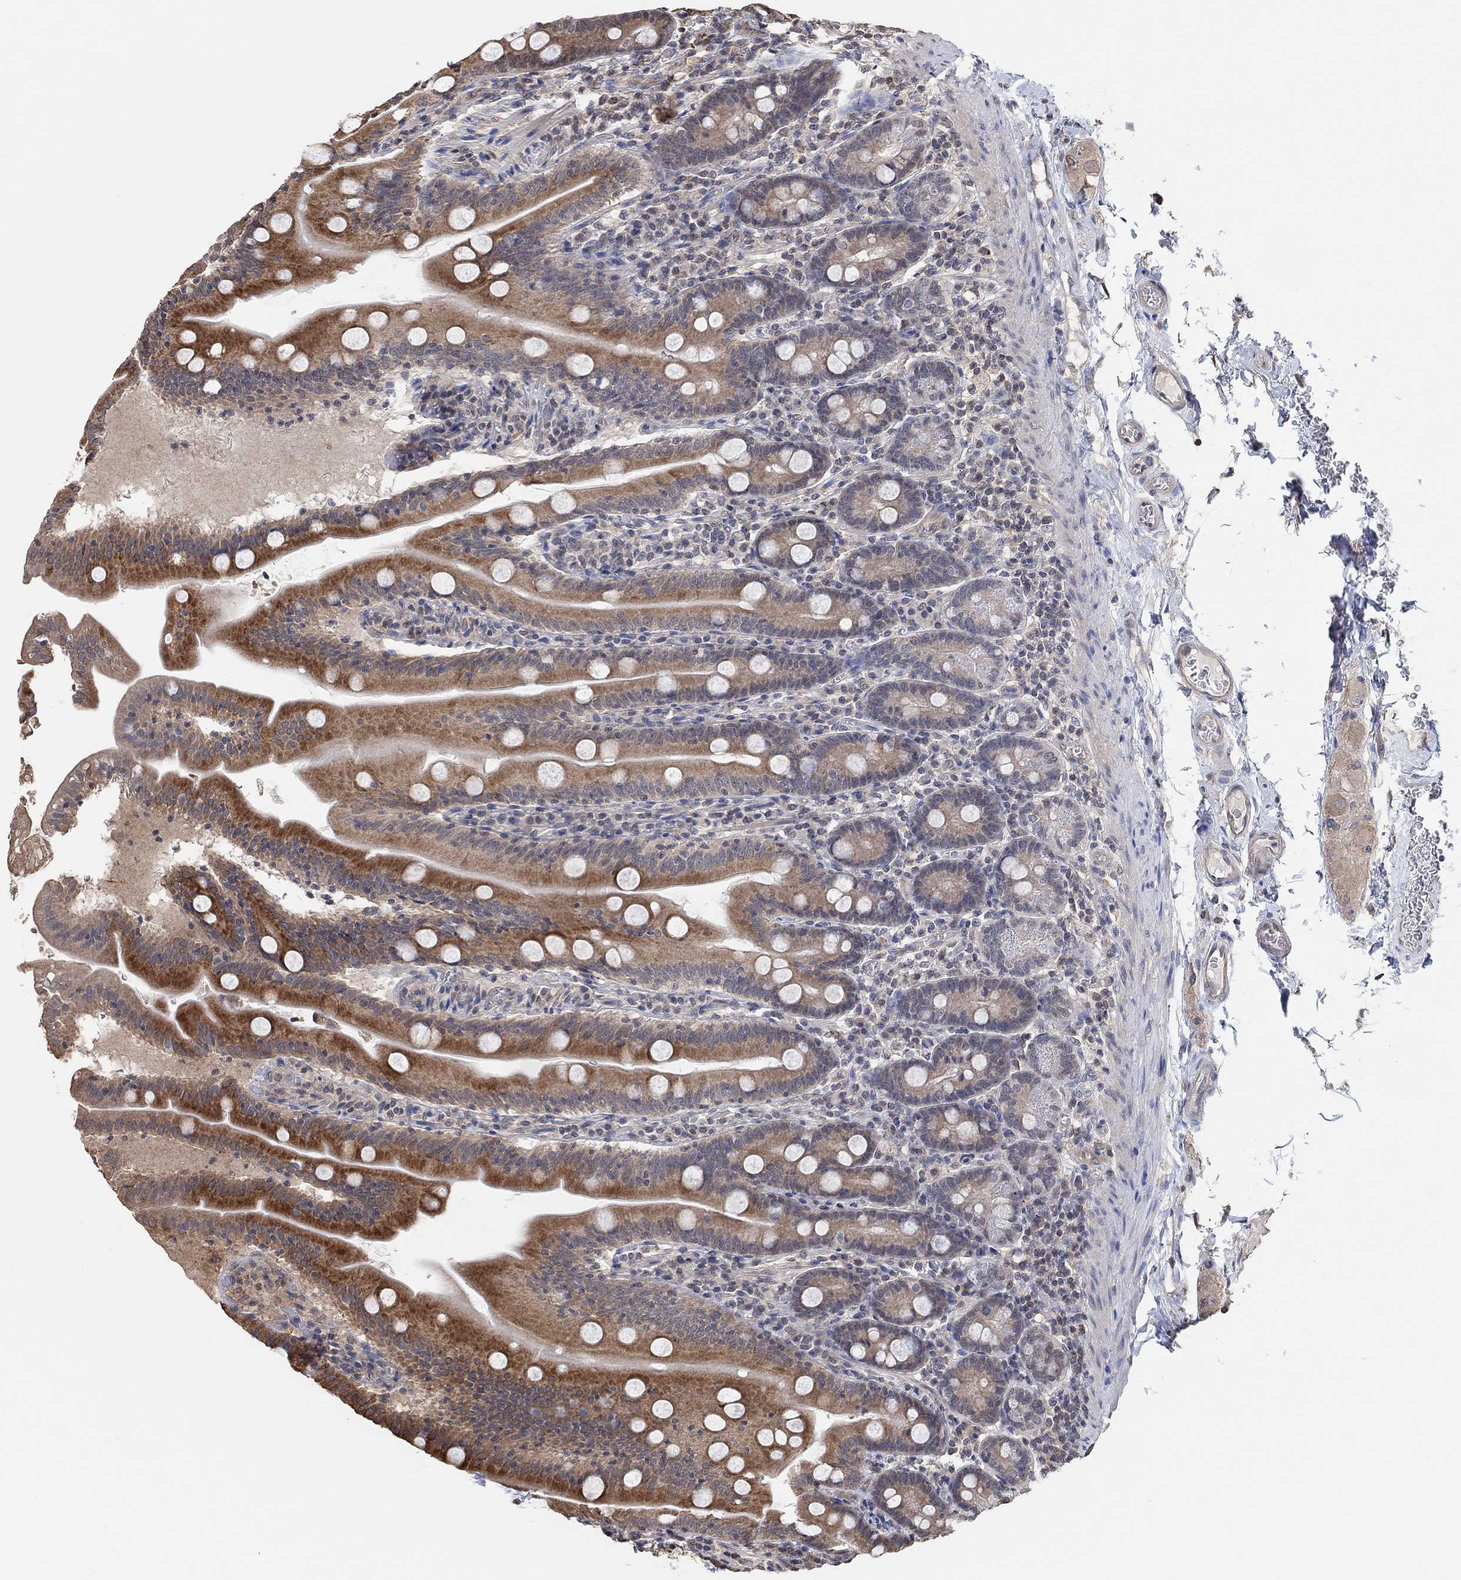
{"staining": {"intensity": "strong", "quantity": "25%-75%", "location": "cytoplasmic/membranous"}, "tissue": "small intestine", "cell_type": "Glandular cells", "image_type": "normal", "snomed": [{"axis": "morphology", "description": "Normal tissue, NOS"}, {"axis": "topography", "description": "Small intestine"}], "caption": "Immunohistochemistry (DAB (3,3'-diaminobenzidine)) staining of normal small intestine reveals strong cytoplasmic/membranous protein positivity in approximately 25%-75% of glandular cells.", "gene": "UNC5B", "patient": {"sex": "male", "age": 37}}